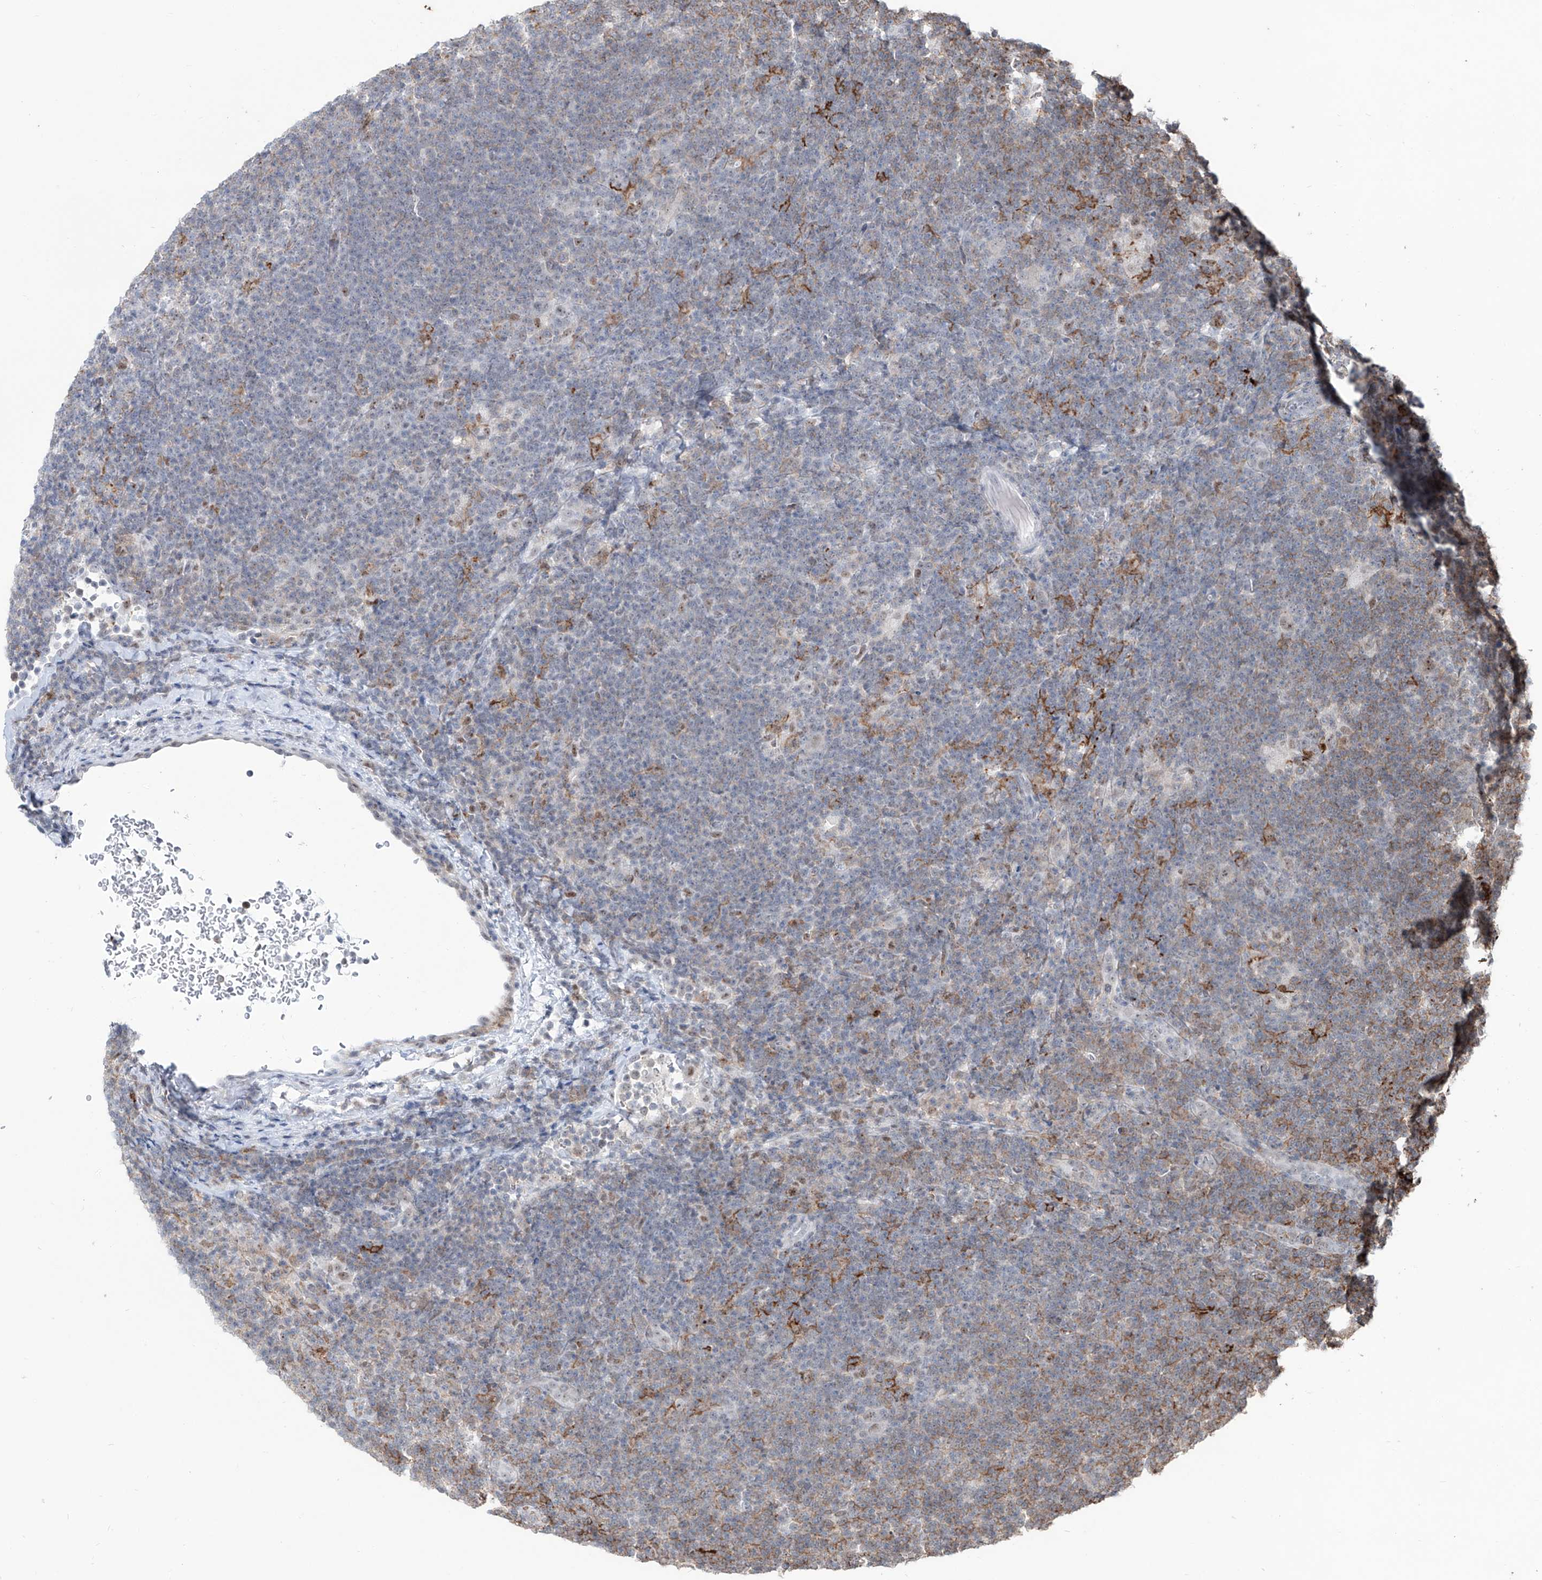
{"staining": {"intensity": "negative", "quantity": "none", "location": "none"}, "tissue": "lymphoma", "cell_type": "Tumor cells", "image_type": "cancer", "snomed": [{"axis": "morphology", "description": "Hodgkin's disease, NOS"}, {"axis": "topography", "description": "Lymph node"}], "caption": "Immunohistochemistry (IHC) of human Hodgkin's disease displays no positivity in tumor cells. The staining was performed using DAB to visualize the protein expression in brown, while the nuclei were stained in blue with hematoxylin (Magnification: 20x).", "gene": "ZBTB48", "patient": {"sex": "female", "age": 57}}